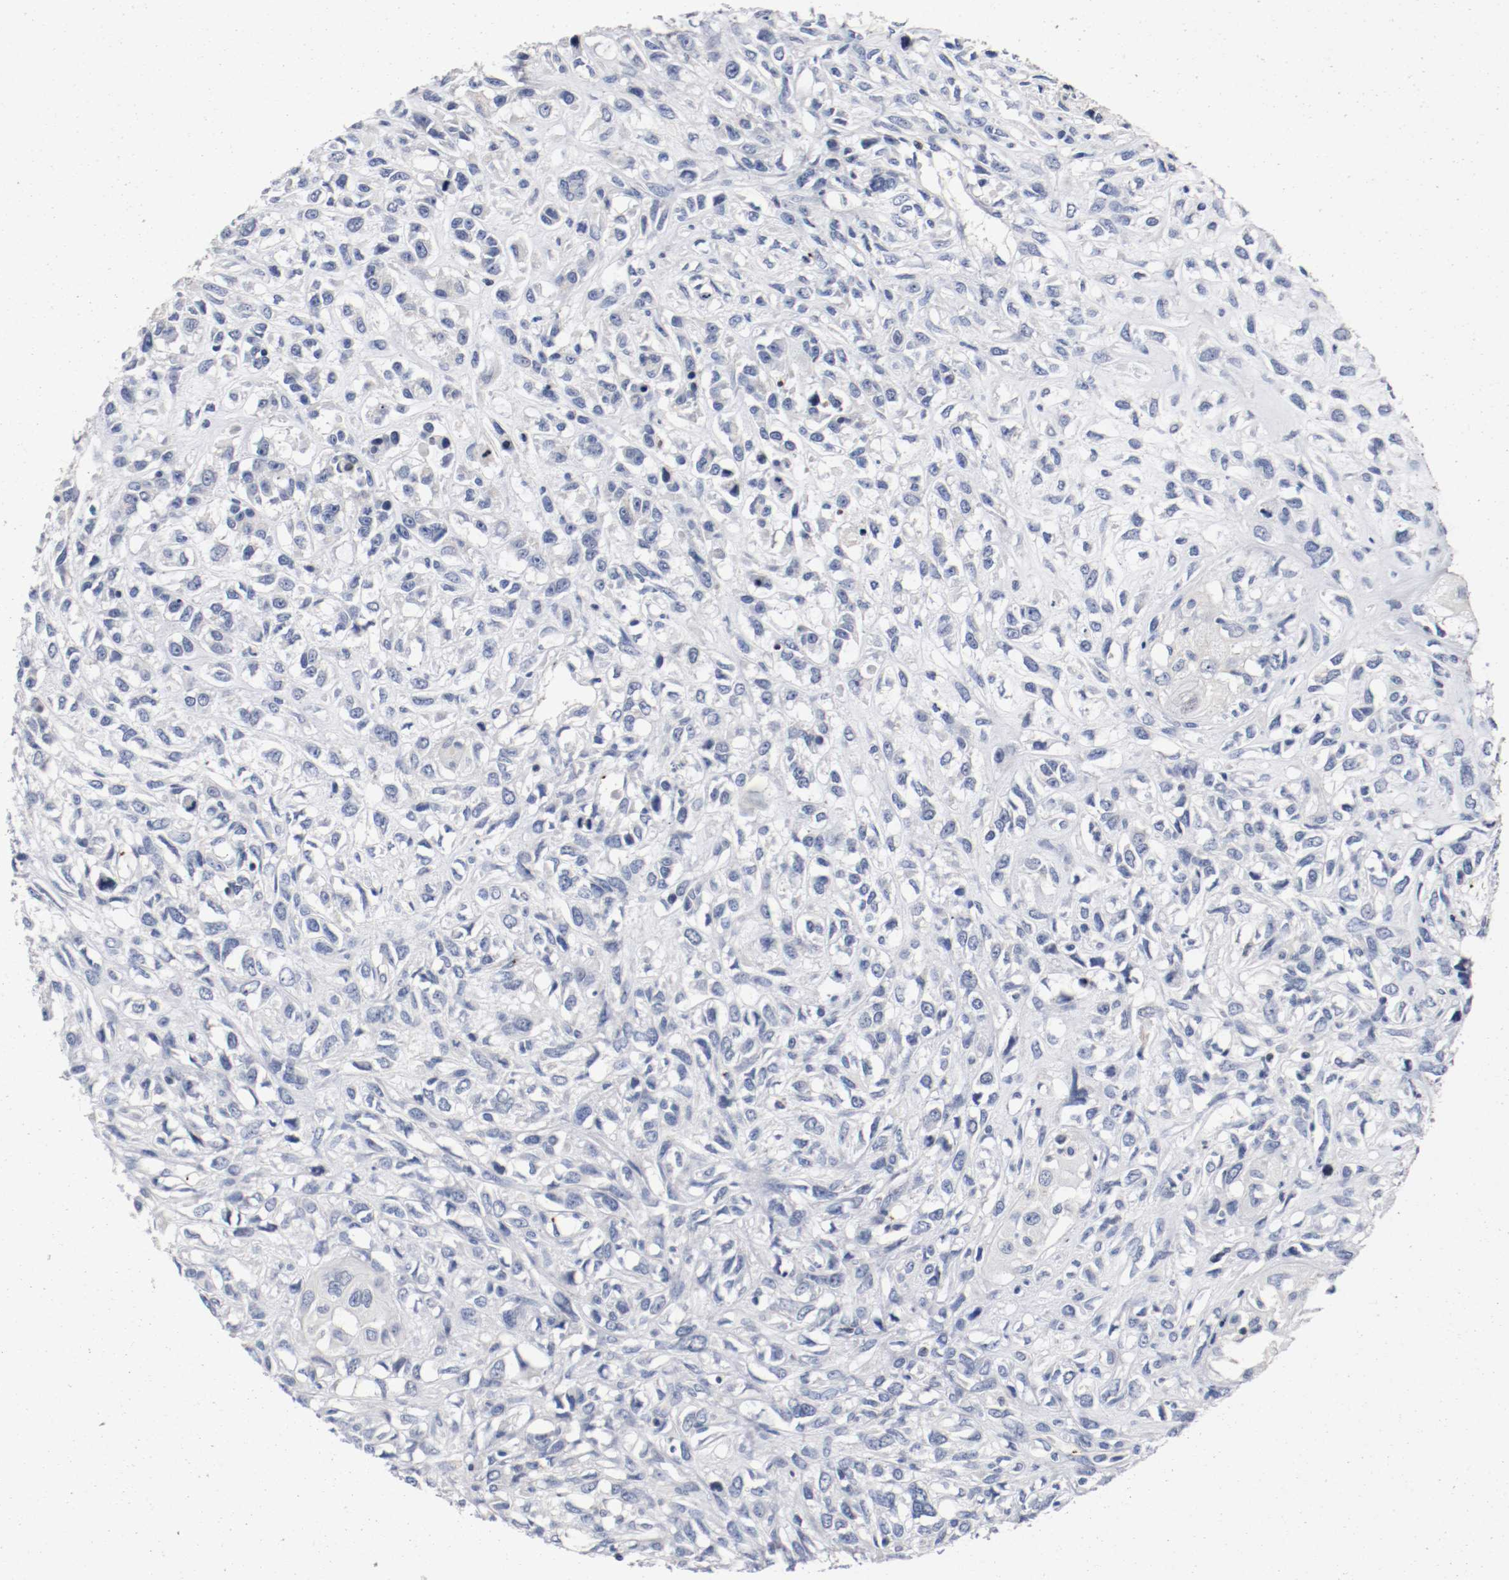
{"staining": {"intensity": "negative", "quantity": "none", "location": "none"}, "tissue": "head and neck cancer", "cell_type": "Tumor cells", "image_type": "cancer", "snomed": [{"axis": "morphology", "description": "Necrosis, NOS"}, {"axis": "morphology", "description": "Neoplasm, malignant, NOS"}, {"axis": "topography", "description": "Salivary gland"}, {"axis": "topography", "description": "Head-Neck"}], "caption": "Immunohistochemistry photomicrograph of head and neck malignant neoplasm stained for a protein (brown), which displays no positivity in tumor cells.", "gene": "PIM1", "patient": {"sex": "male", "age": 43}}